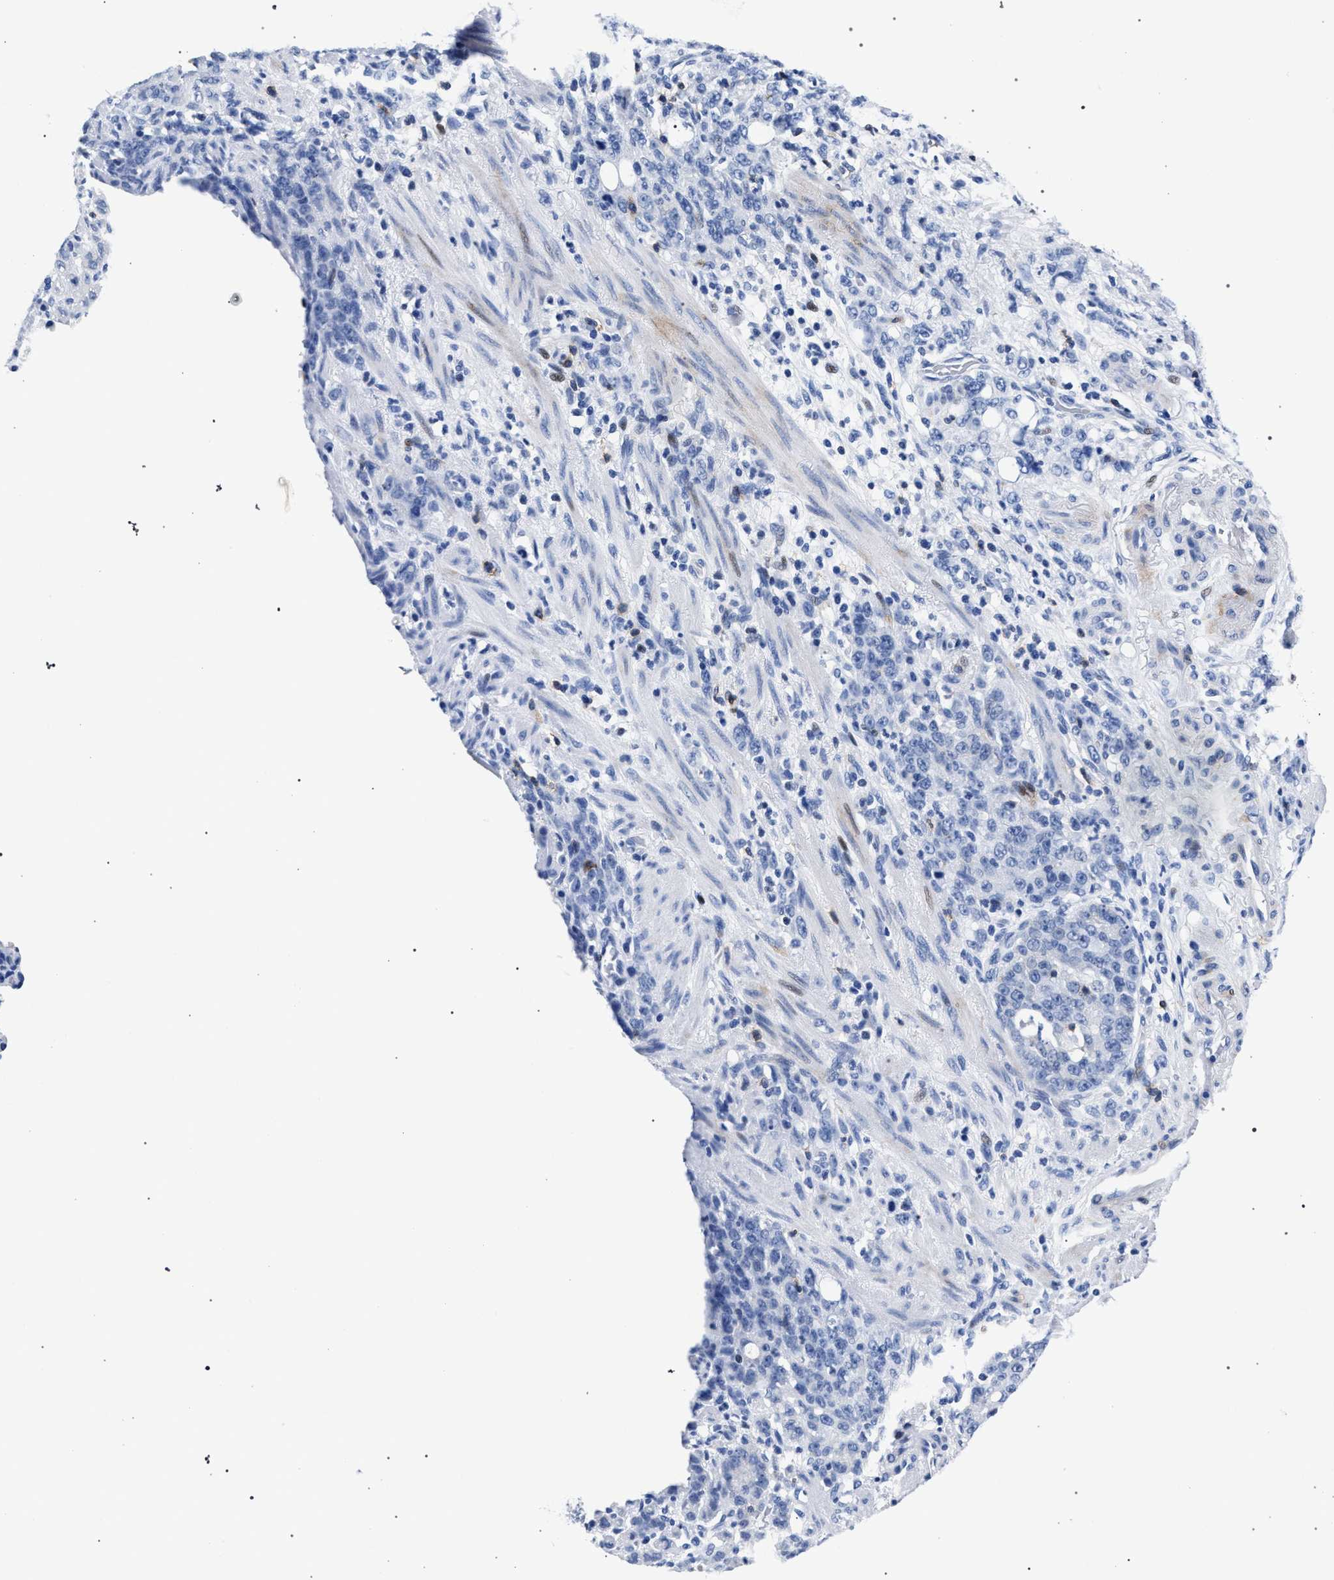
{"staining": {"intensity": "negative", "quantity": "none", "location": "none"}, "tissue": "stomach cancer", "cell_type": "Tumor cells", "image_type": "cancer", "snomed": [{"axis": "morphology", "description": "Adenocarcinoma, NOS"}, {"axis": "topography", "description": "Stomach, lower"}], "caption": "Adenocarcinoma (stomach) was stained to show a protein in brown. There is no significant expression in tumor cells. The staining is performed using DAB brown chromogen with nuclei counter-stained in using hematoxylin.", "gene": "KLRK1", "patient": {"sex": "male", "age": 88}}